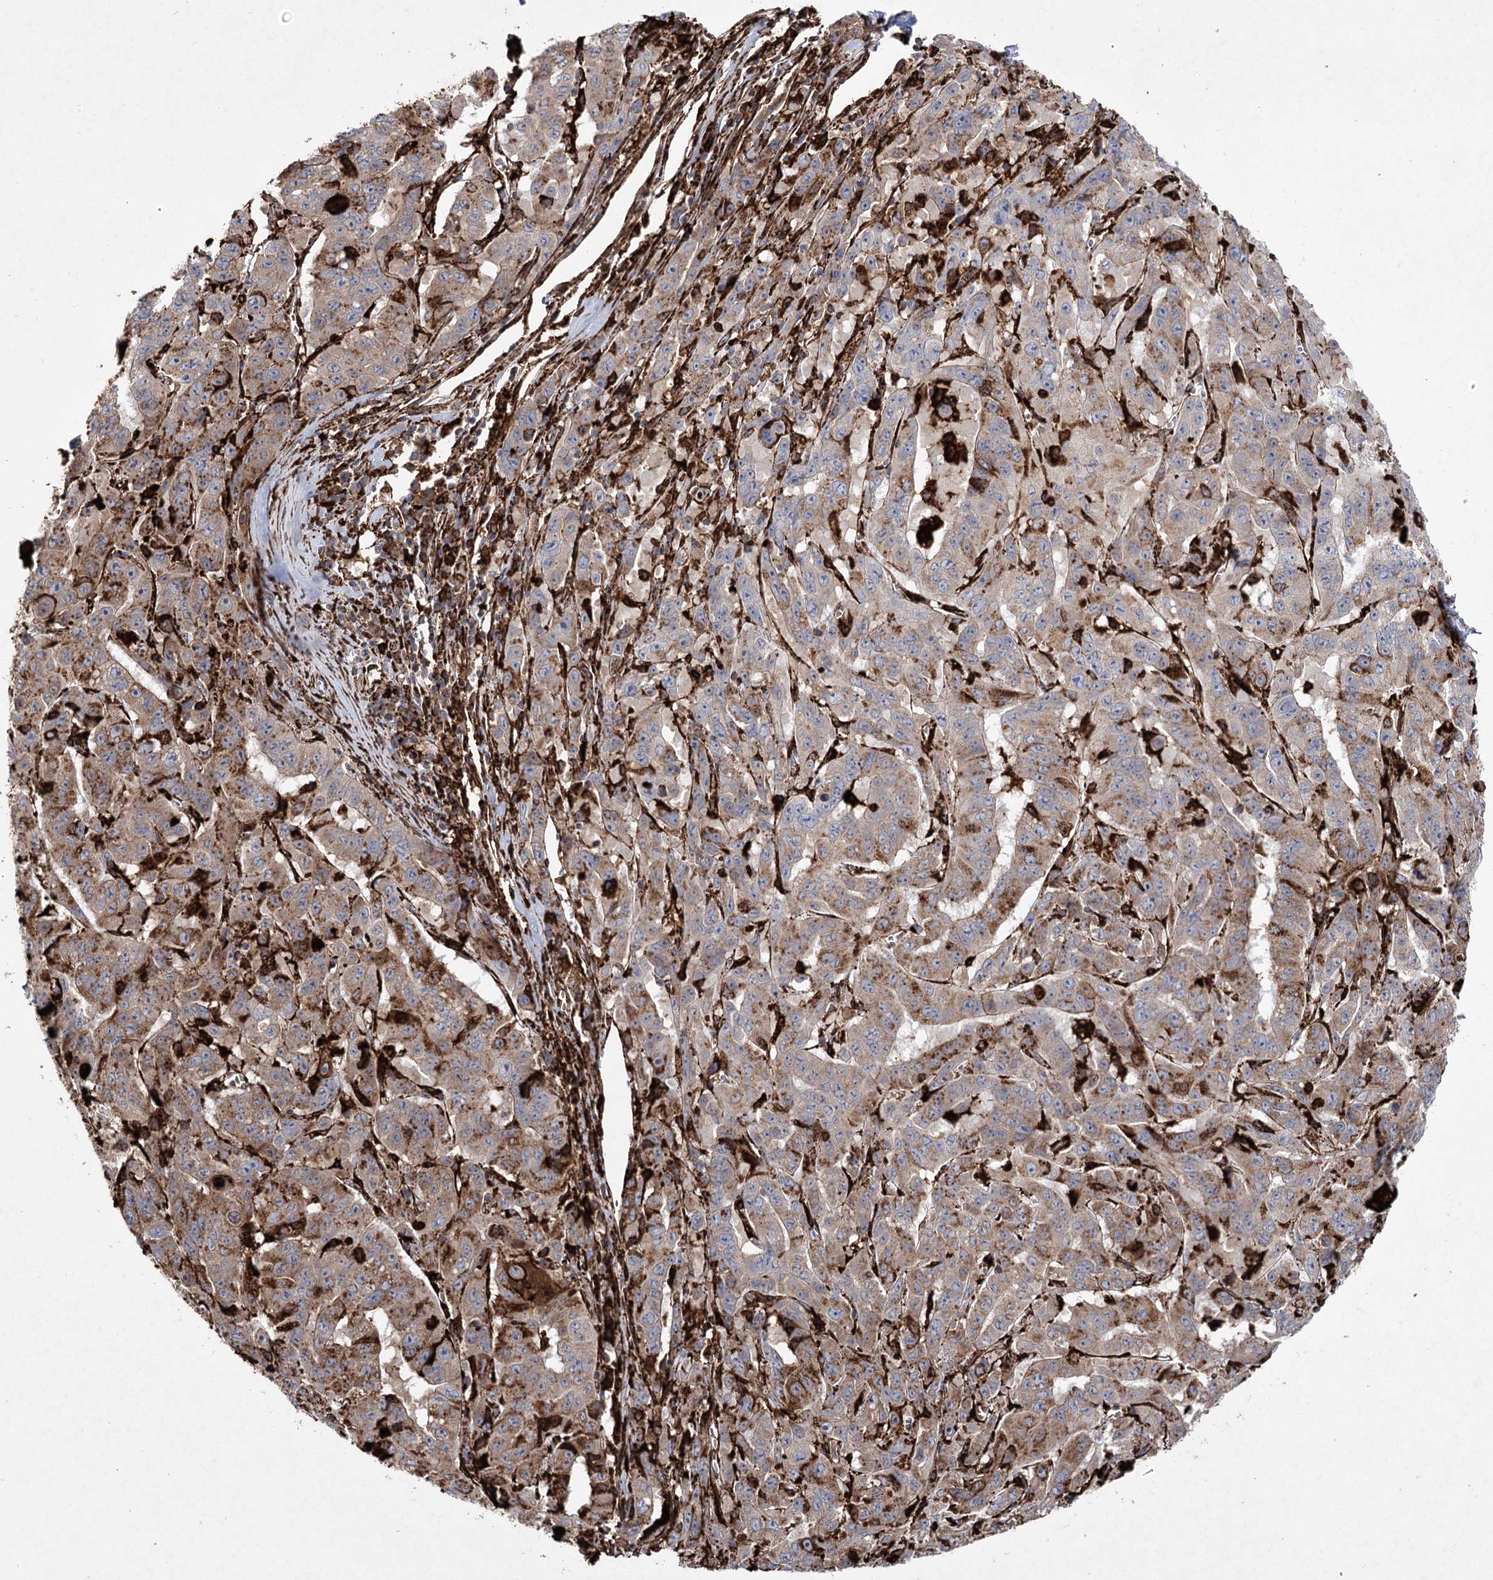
{"staining": {"intensity": "moderate", "quantity": ">75%", "location": "cytoplasmic/membranous"}, "tissue": "pancreatic cancer", "cell_type": "Tumor cells", "image_type": "cancer", "snomed": [{"axis": "morphology", "description": "Adenocarcinoma, NOS"}, {"axis": "topography", "description": "Pancreas"}], "caption": "Protein expression analysis of pancreatic adenocarcinoma displays moderate cytoplasmic/membranous positivity in about >75% of tumor cells.", "gene": "DCUN1D4", "patient": {"sex": "male", "age": 63}}